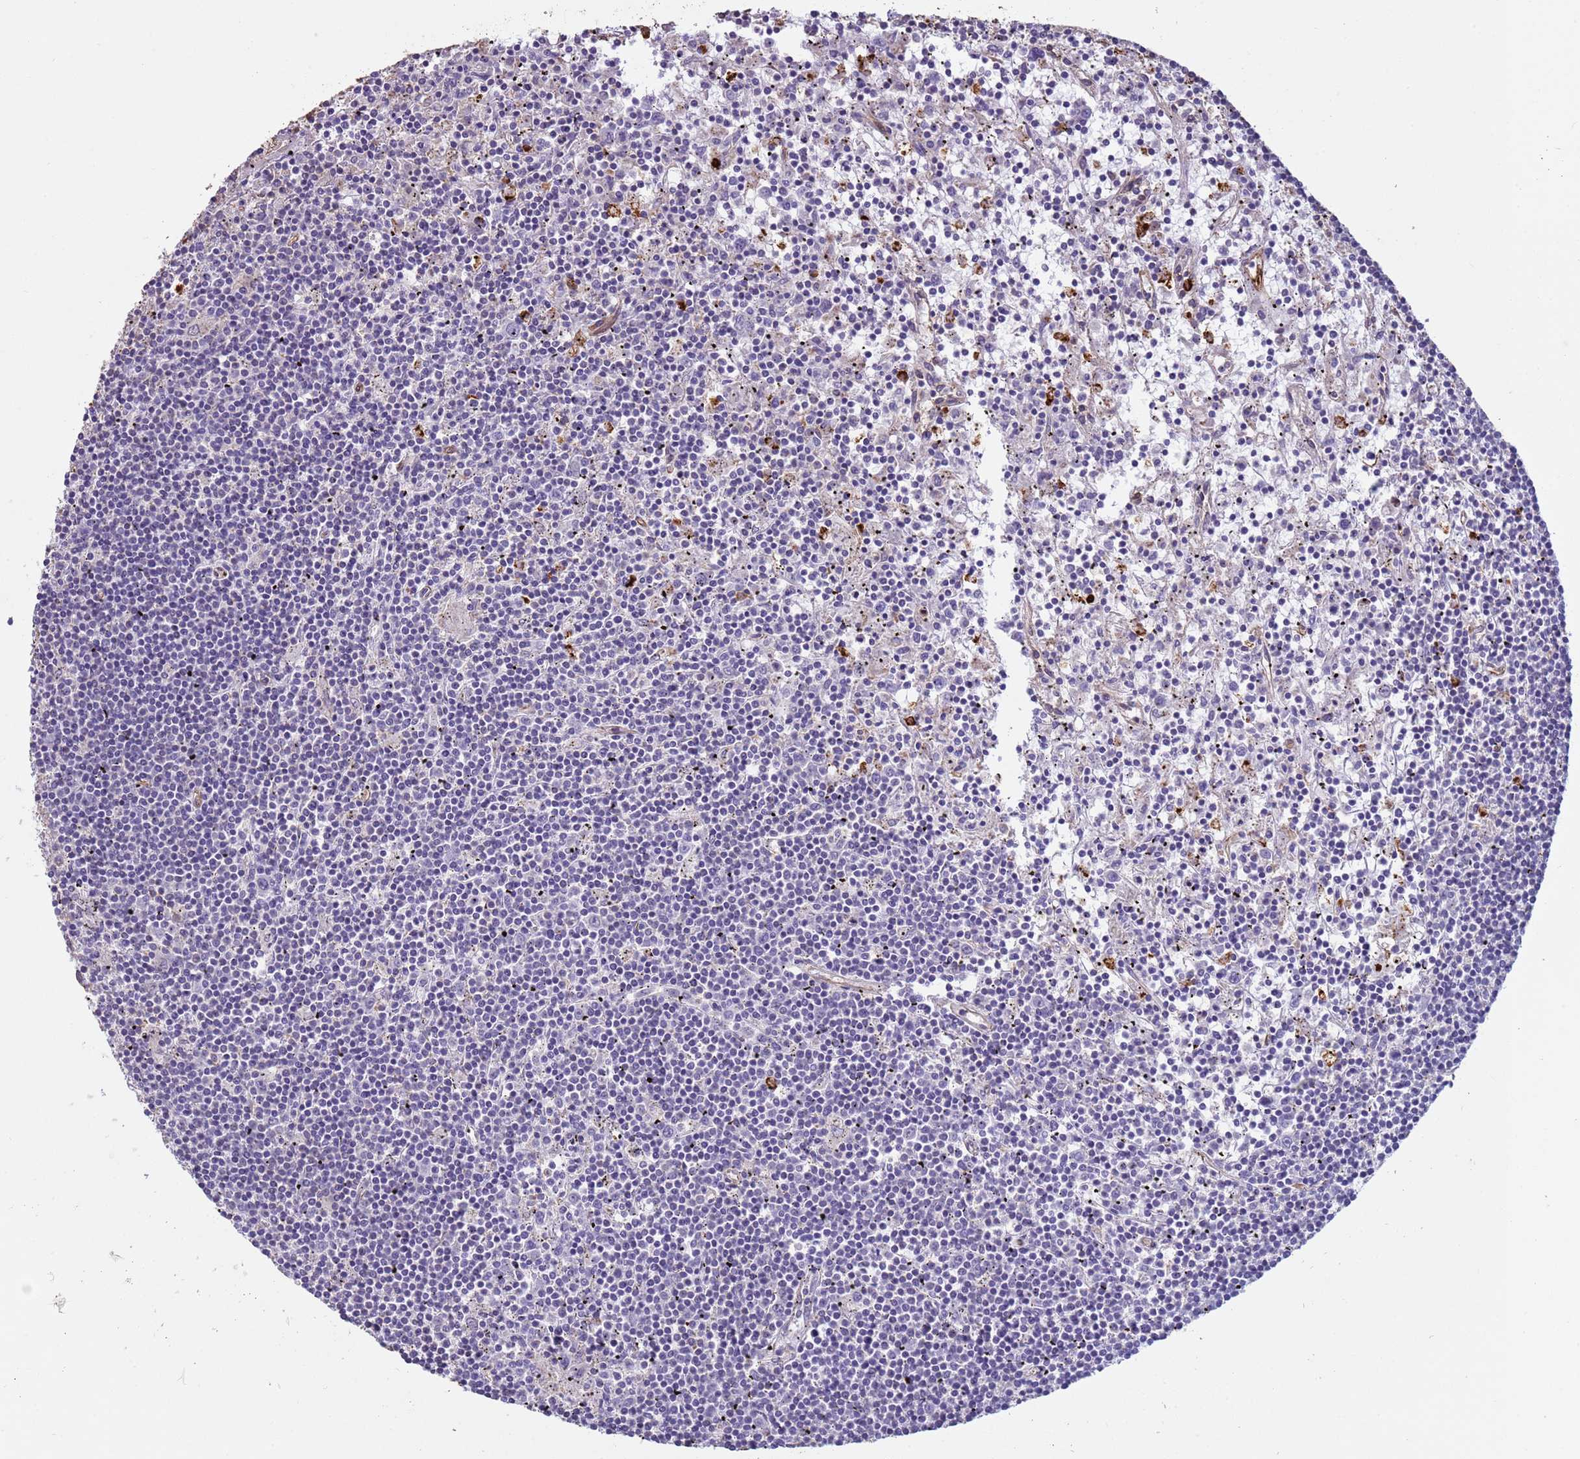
{"staining": {"intensity": "negative", "quantity": "none", "location": "none"}, "tissue": "lymphoma", "cell_type": "Tumor cells", "image_type": "cancer", "snomed": [{"axis": "morphology", "description": "Malignant lymphoma, non-Hodgkin's type, Low grade"}, {"axis": "topography", "description": "Spleen"}], "caption": "Lymphoma was stained to show a protein in brown. There is no significant positivity in tumor cells.", "gene": "GASK1A", "patient": {"sex": "male", "age": 76}}